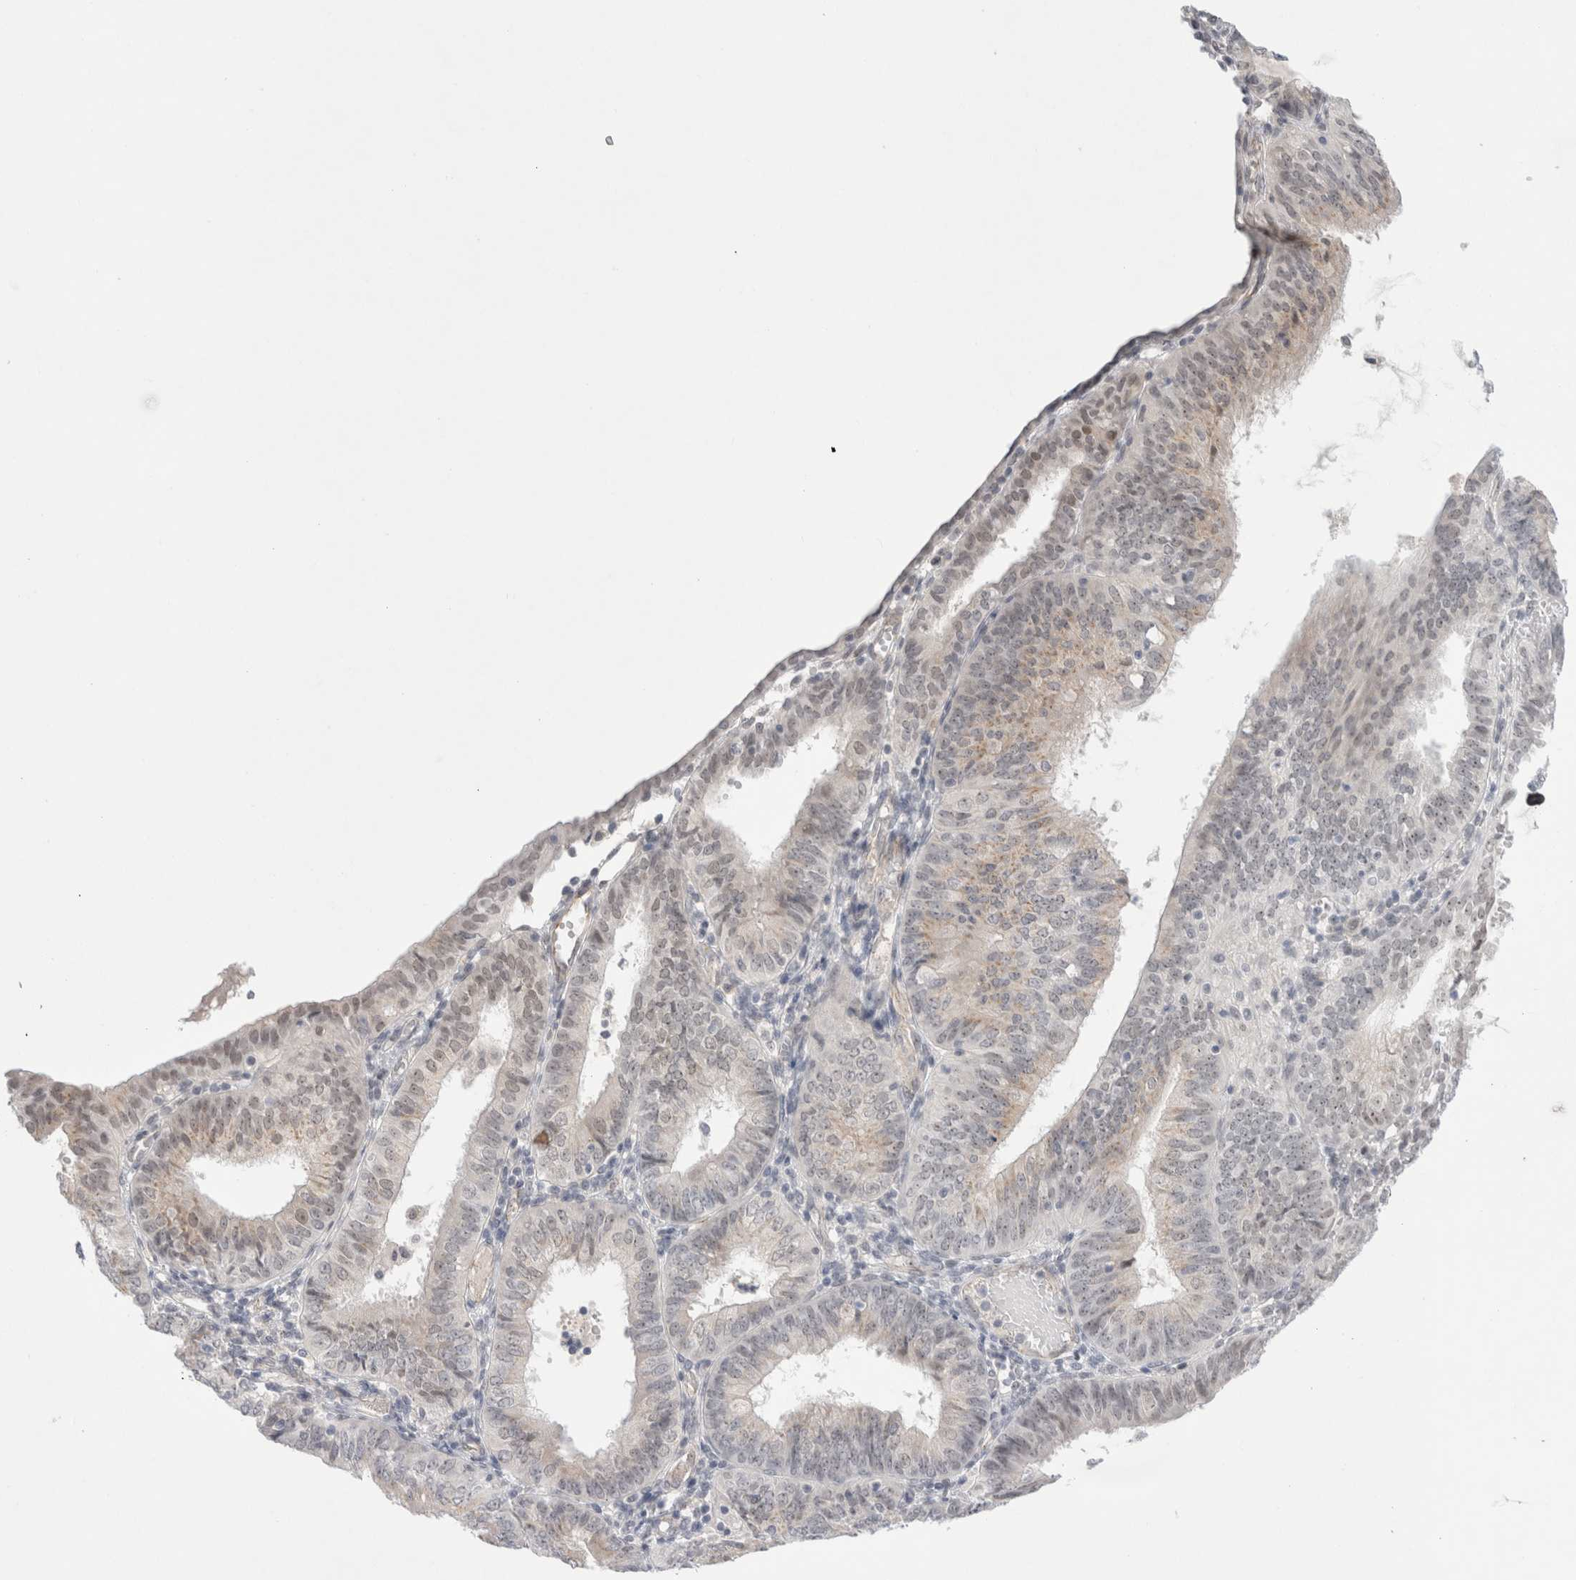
{"staining": {"intensity": "weak", "quantity": "25%-75%", "location": "cytoplasmic/membranous,nuclear"}, "tissue": "endometrial cancer", "cell_type": "Tumor cells", "image_type": "cancer", "snomed": [{"axis": "morphology", "description": "Adenocarcinoma, NOS"}, {"axis": "topography", "description": "Endometrium"}], "caption": "Protein positivity by immunohistochemistry exhibits weak cytoplasmic/membranous and nuclear staining in approximately 25%-75% of tumor cells in adenocarcinoma (endometrial). The protein of interest is shown in brown color, while the nuclei are stained blue.", "gene": "CERS5", "patient": {"sex": "female", "age": 58}}